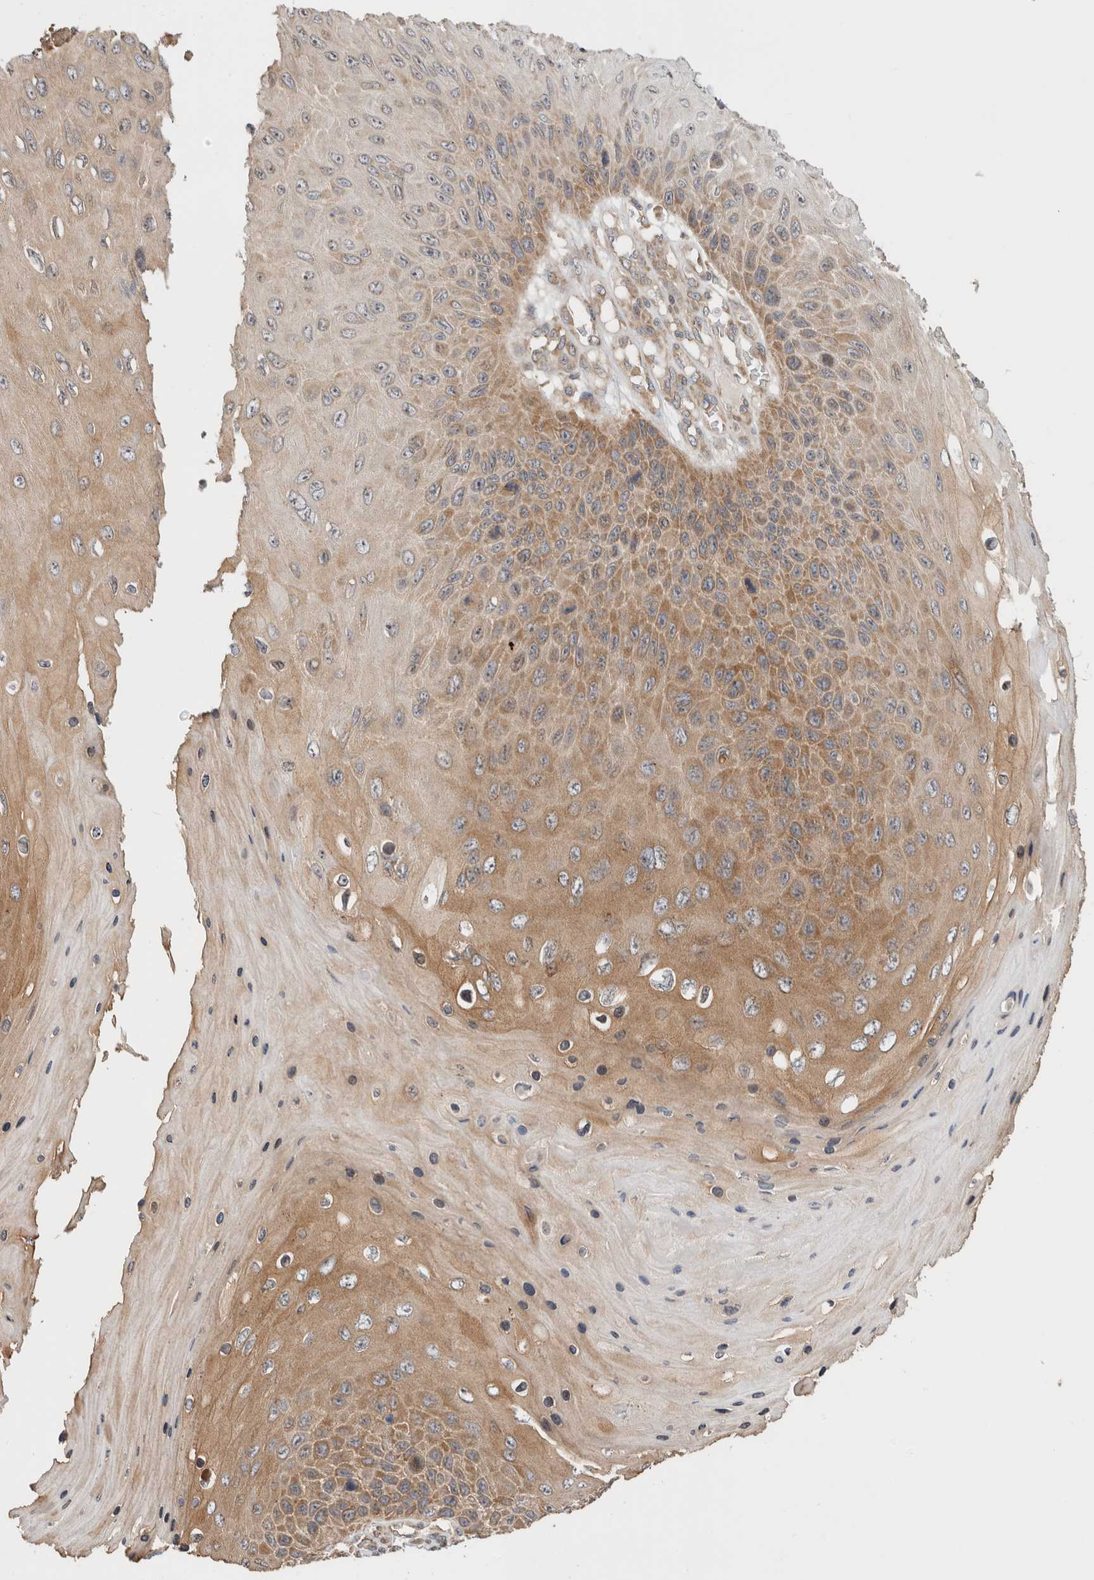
{"staining": {"intensity": "moderate", "quantity": ">75%", "location": "cytoplasmic/membranous"}, "tissue": "skin cancer", "cell_type": "Tumor cells", "image_type": "cancer", "snomed": [{"axis": "morphology", "description": "Squamous cell carcinoma, NOS"}, {"axis": "topography", "description": "Skin"}], "caption": "Brown immunohistochemical staining in skin cancer displays moderate cytoplasmic/membranous staining in approximately >75% of tumor cells.", "gene": "PUM1", "patient": {"sex": "female", "age": 88}}